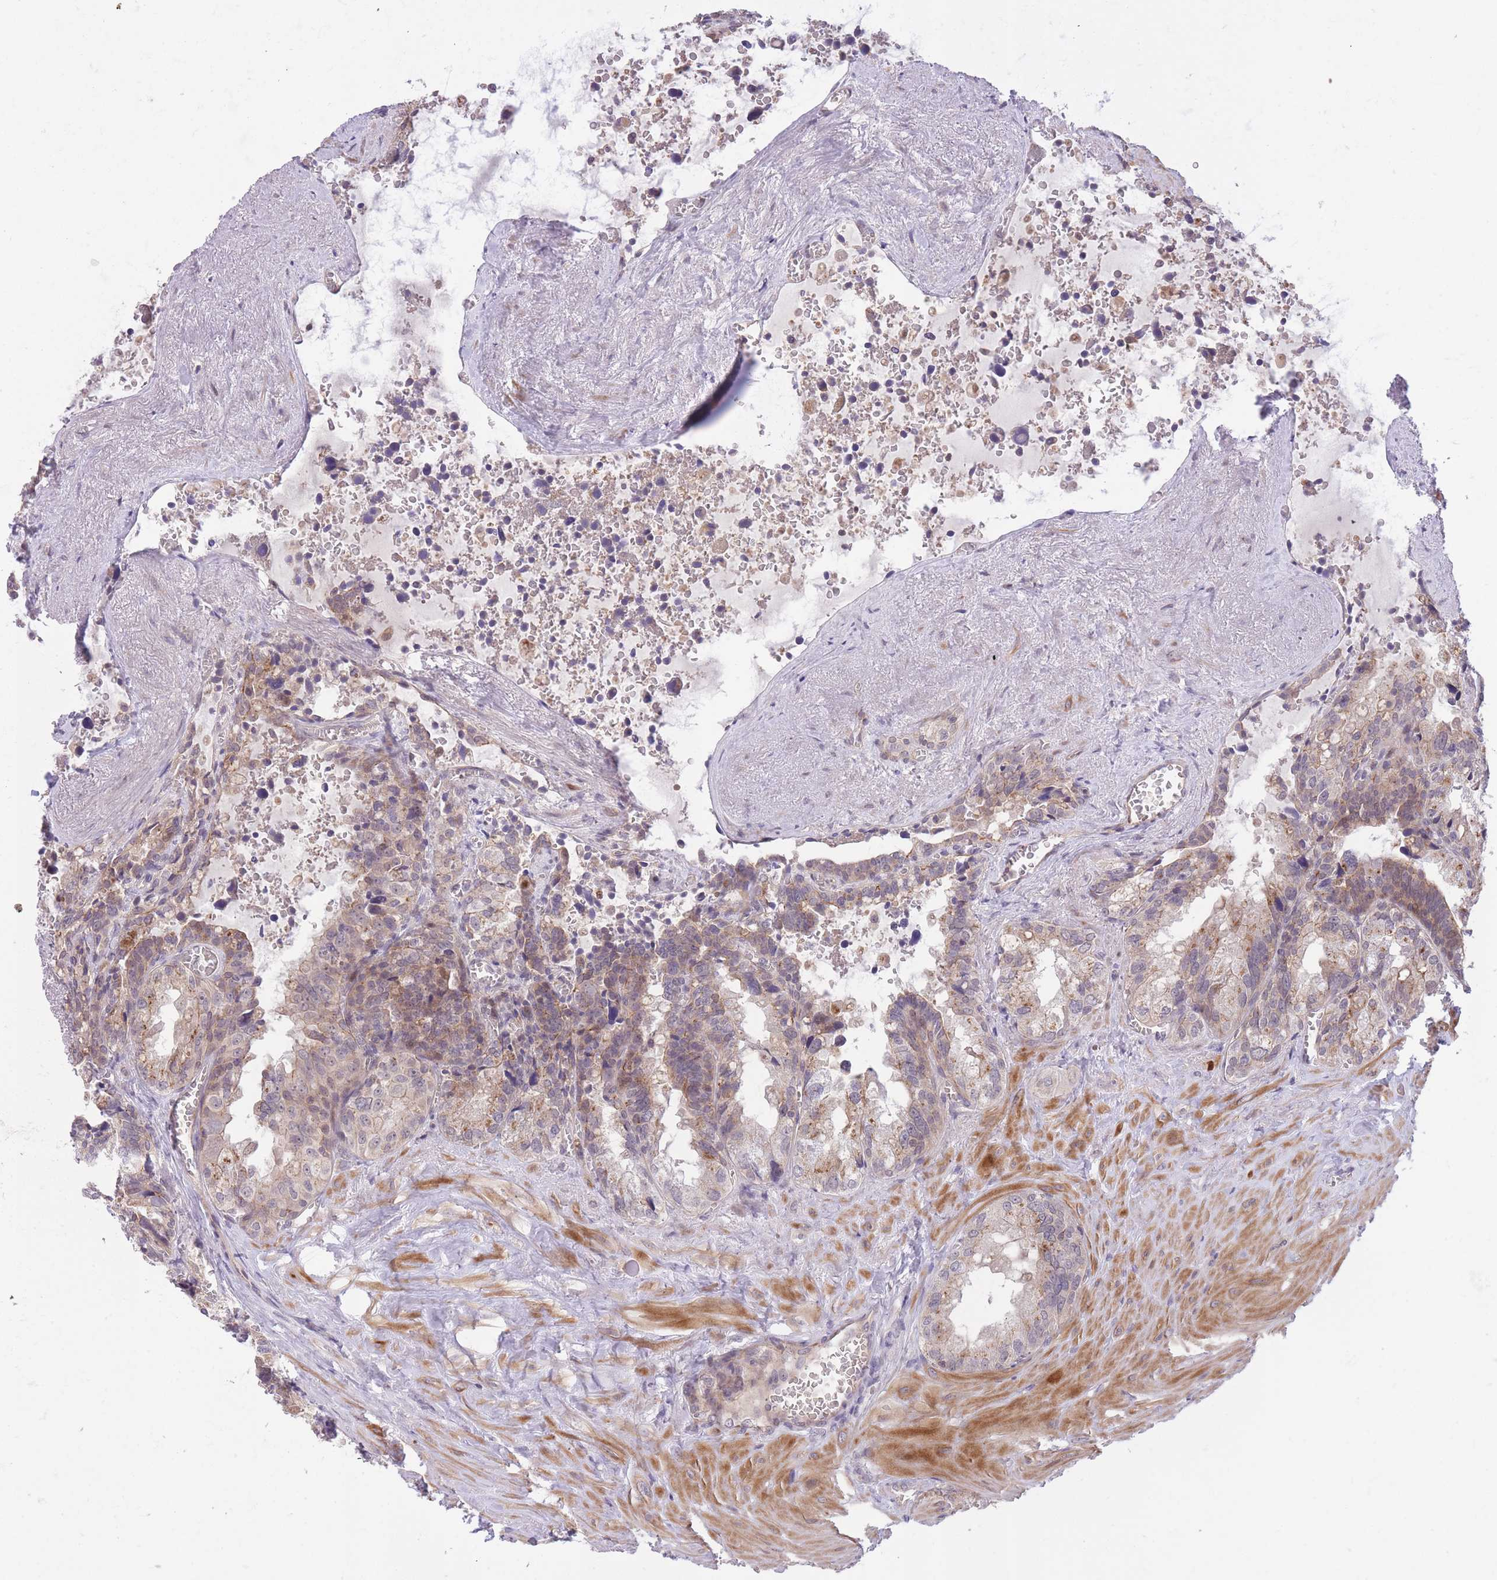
{"staining": {"intensity": "moderate", "quantity": "25%-75%", "location": "cytoplasmic/membranous"}, "tissue": "seminal vesicle", "cell_type": "Glandular cells", "image_type": "normal", "snomed": [{"axis": "morphology", "description": "Normal tissue, NOS"}, {"axis": "topography", "description": "Seminal veicle"}], "caption": "Brown immunohistochemical staining in unremarkable seminal vesicle reveals moderate cytoplasmic/membranous positivity in about 25%-75% of glandular cells. (DAB (3,3'-diaminobenzidine) = brown stain, brightfield microscopy at high magnification).", "gene": "FUT3", "patient": {"sex": "male", "age": 68}}